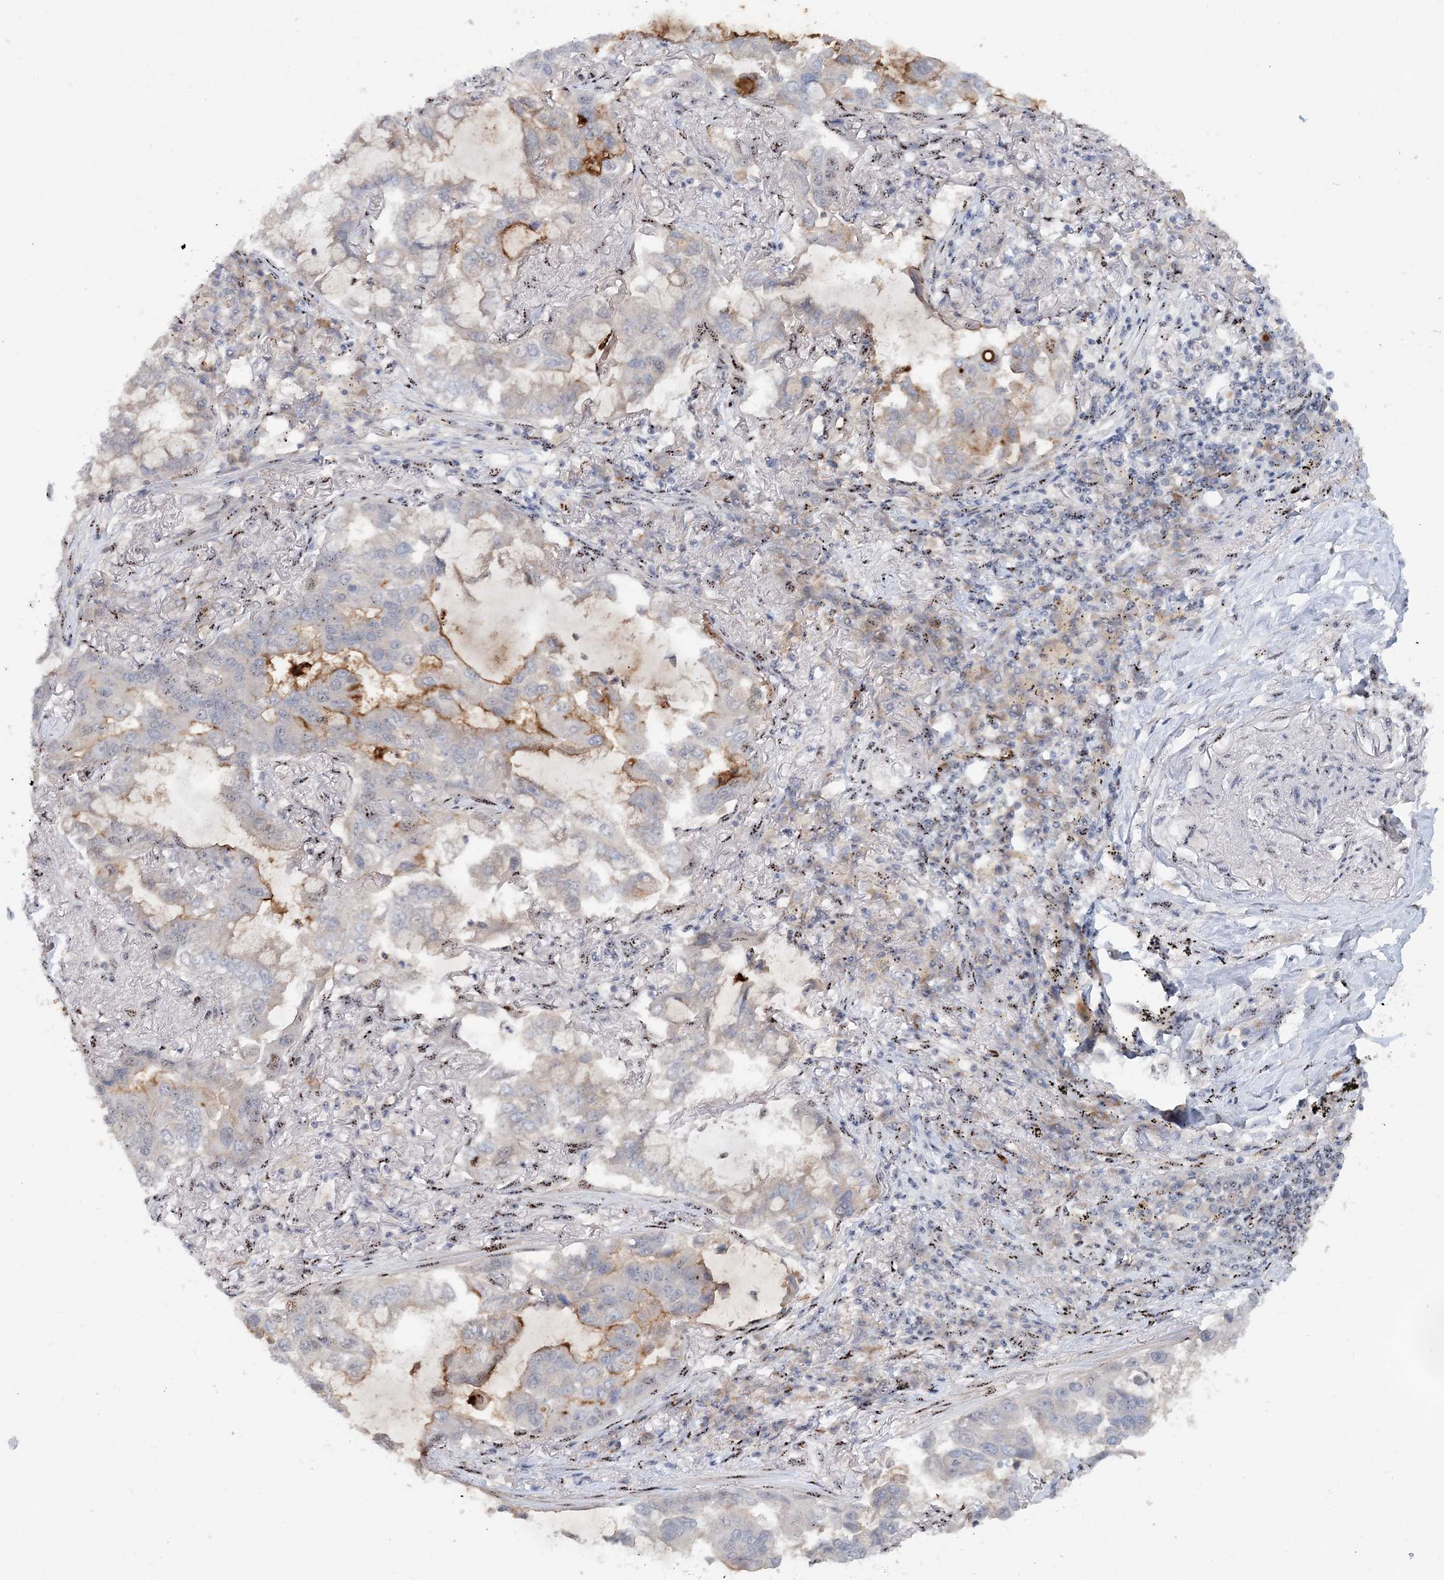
{"staining": {"intensity": "moderate", "quantity": "<25%", "location": "cytoplasmic/membranous"}, "tissue": "lung cancer", "cell_type": "Tumor cells", "image_type": "cancer", "snomed": [{"axis": "morphology", "description": "Adenocarcinoma, NOS"}, {"axis": "topography", "description": "Lung"}], "caption": "Protein staining of lung cancer (adenocarcinoma) tissue demonstrates moderate cytoplasmic/membranous positivity in approximately <25% of tumor cells.", "gene": "GIN1", "patient": {"sex": "male", "age": 64}}